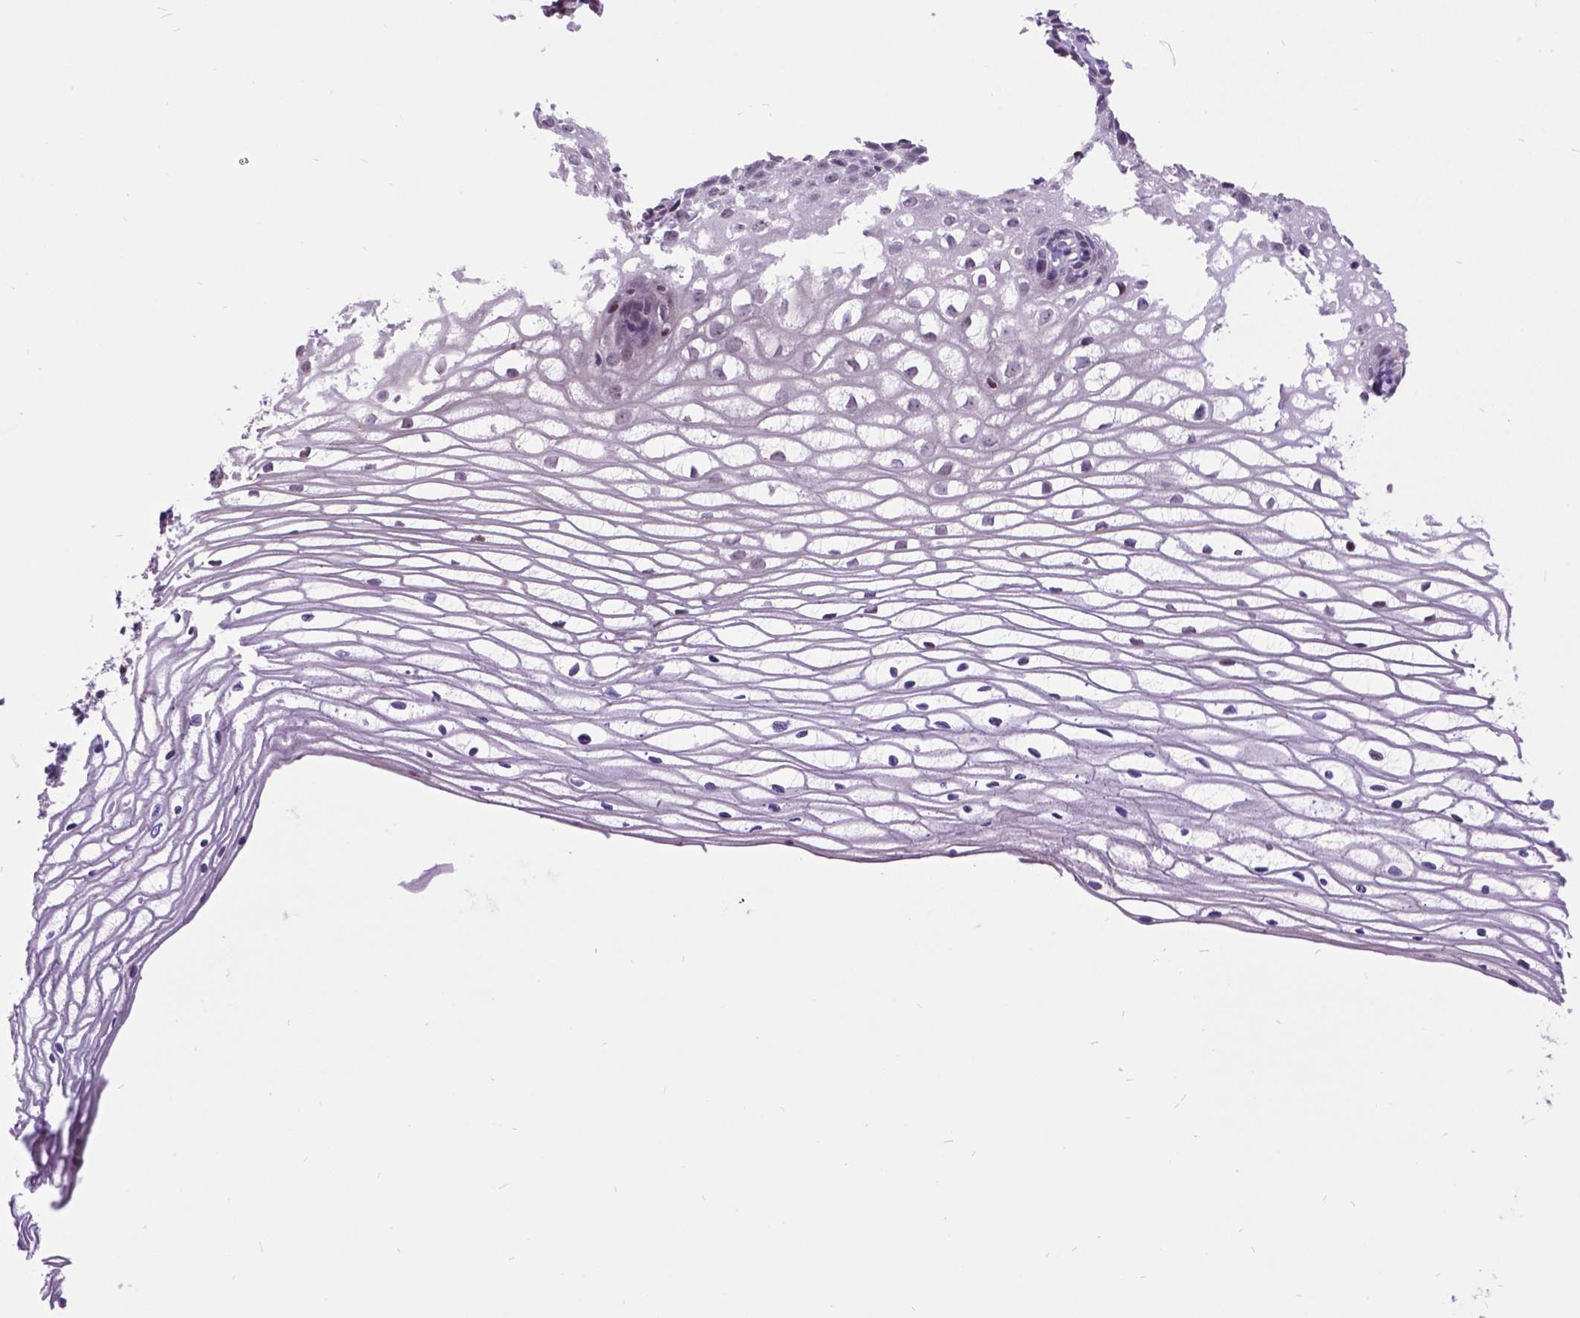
{"staining": {"intensity": "negative", "quantity": "none", "location": "none"}, "tissue": "cervix", "cell_type": "Glandular cells", "image_type": "normal", "snomed": [{"axis": "morphology", "description": "Normal tissue, NOS"}, {"axis": "topography", "description": "Cervix"}], "caption": "High magnification brightfield microscopy of benign cervix stained with DAB (3,3'-diaminobenzidine) (brown) and counterstained with hematoxylin (blue): glandular cells show no significant positivity.", "gene": "DPF3", "patient": {"sex": "female", "age": 40}}